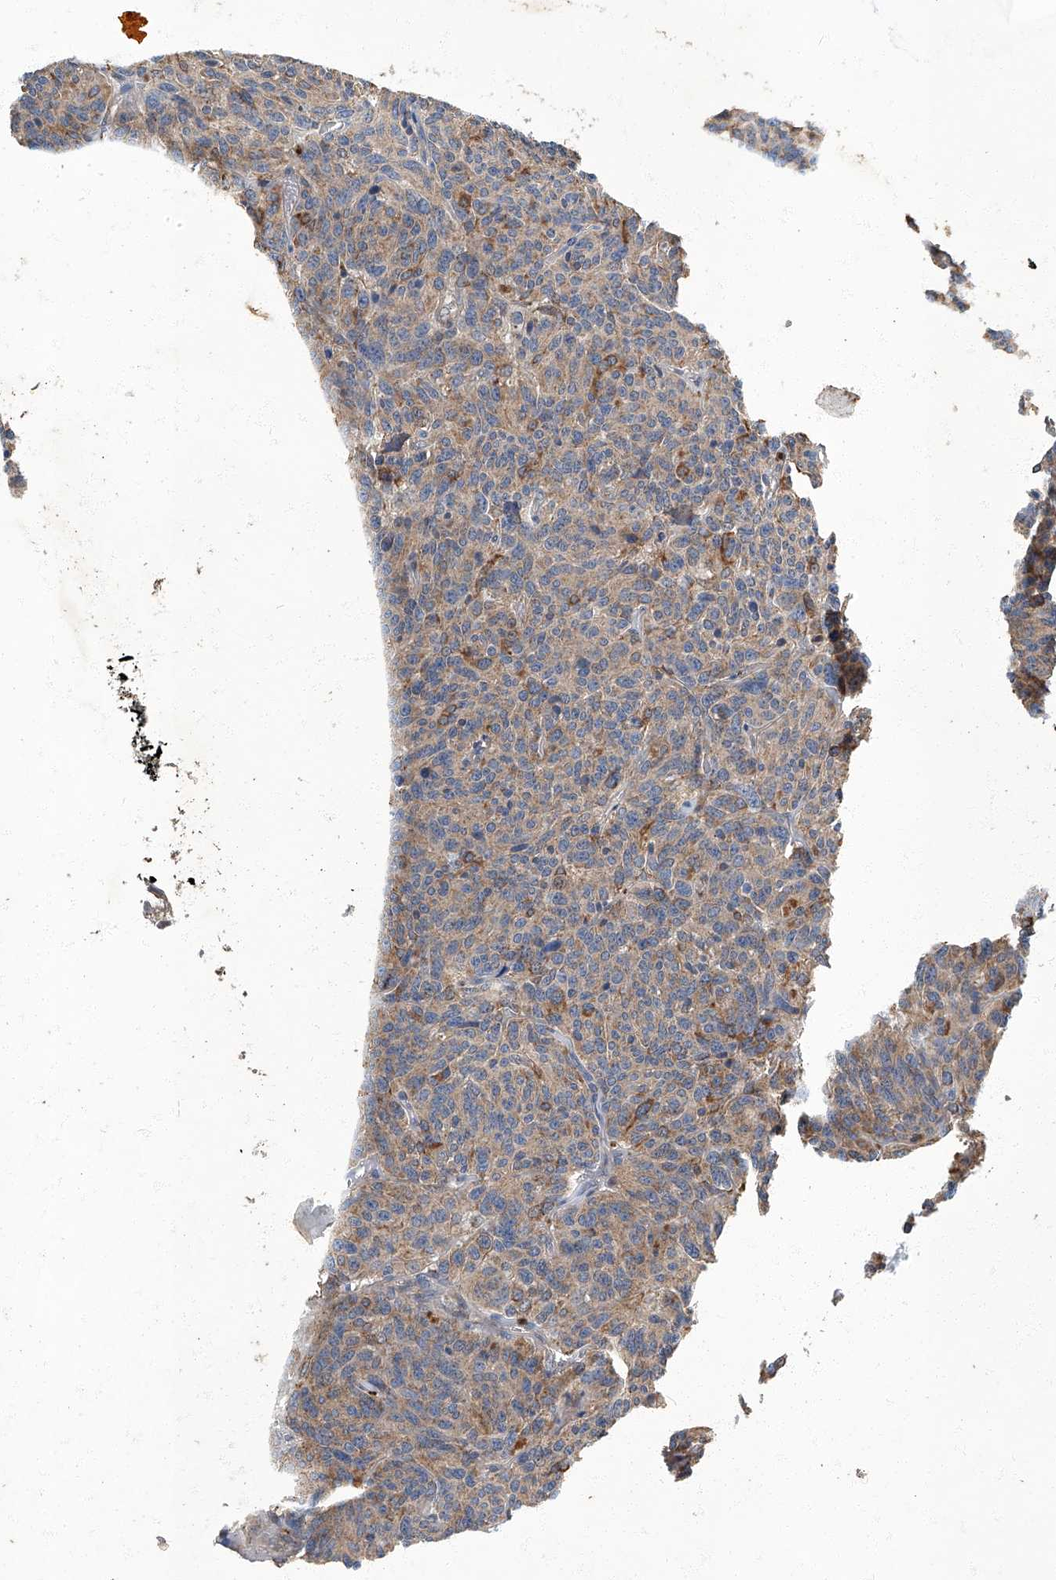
{"staining": {"intensity": "weak", "quantity": "25%-75%", "location": "cytoplasmic/membranous"}, "tissue": "carcinoid", "cell_type": "Tumor cells", "image_type": "cancer", "snomed": [{"axis": "morphology", "description": "Carcinoid, malignant, NOS"}, {"axis": "topography", "description": "Lung"}], "caption": "IHC micrograph of neoplastic tissue: human carcinoid stained using immunohistochemistry shows low levels of weak protein expression localized specifically in the cytoplasmic/membranous of tumor cells, appearing as a cytoplasmic/membranous brown color.", "gene": "TNFRSF13B", "patient": {"sex": "female", "age": 46}}